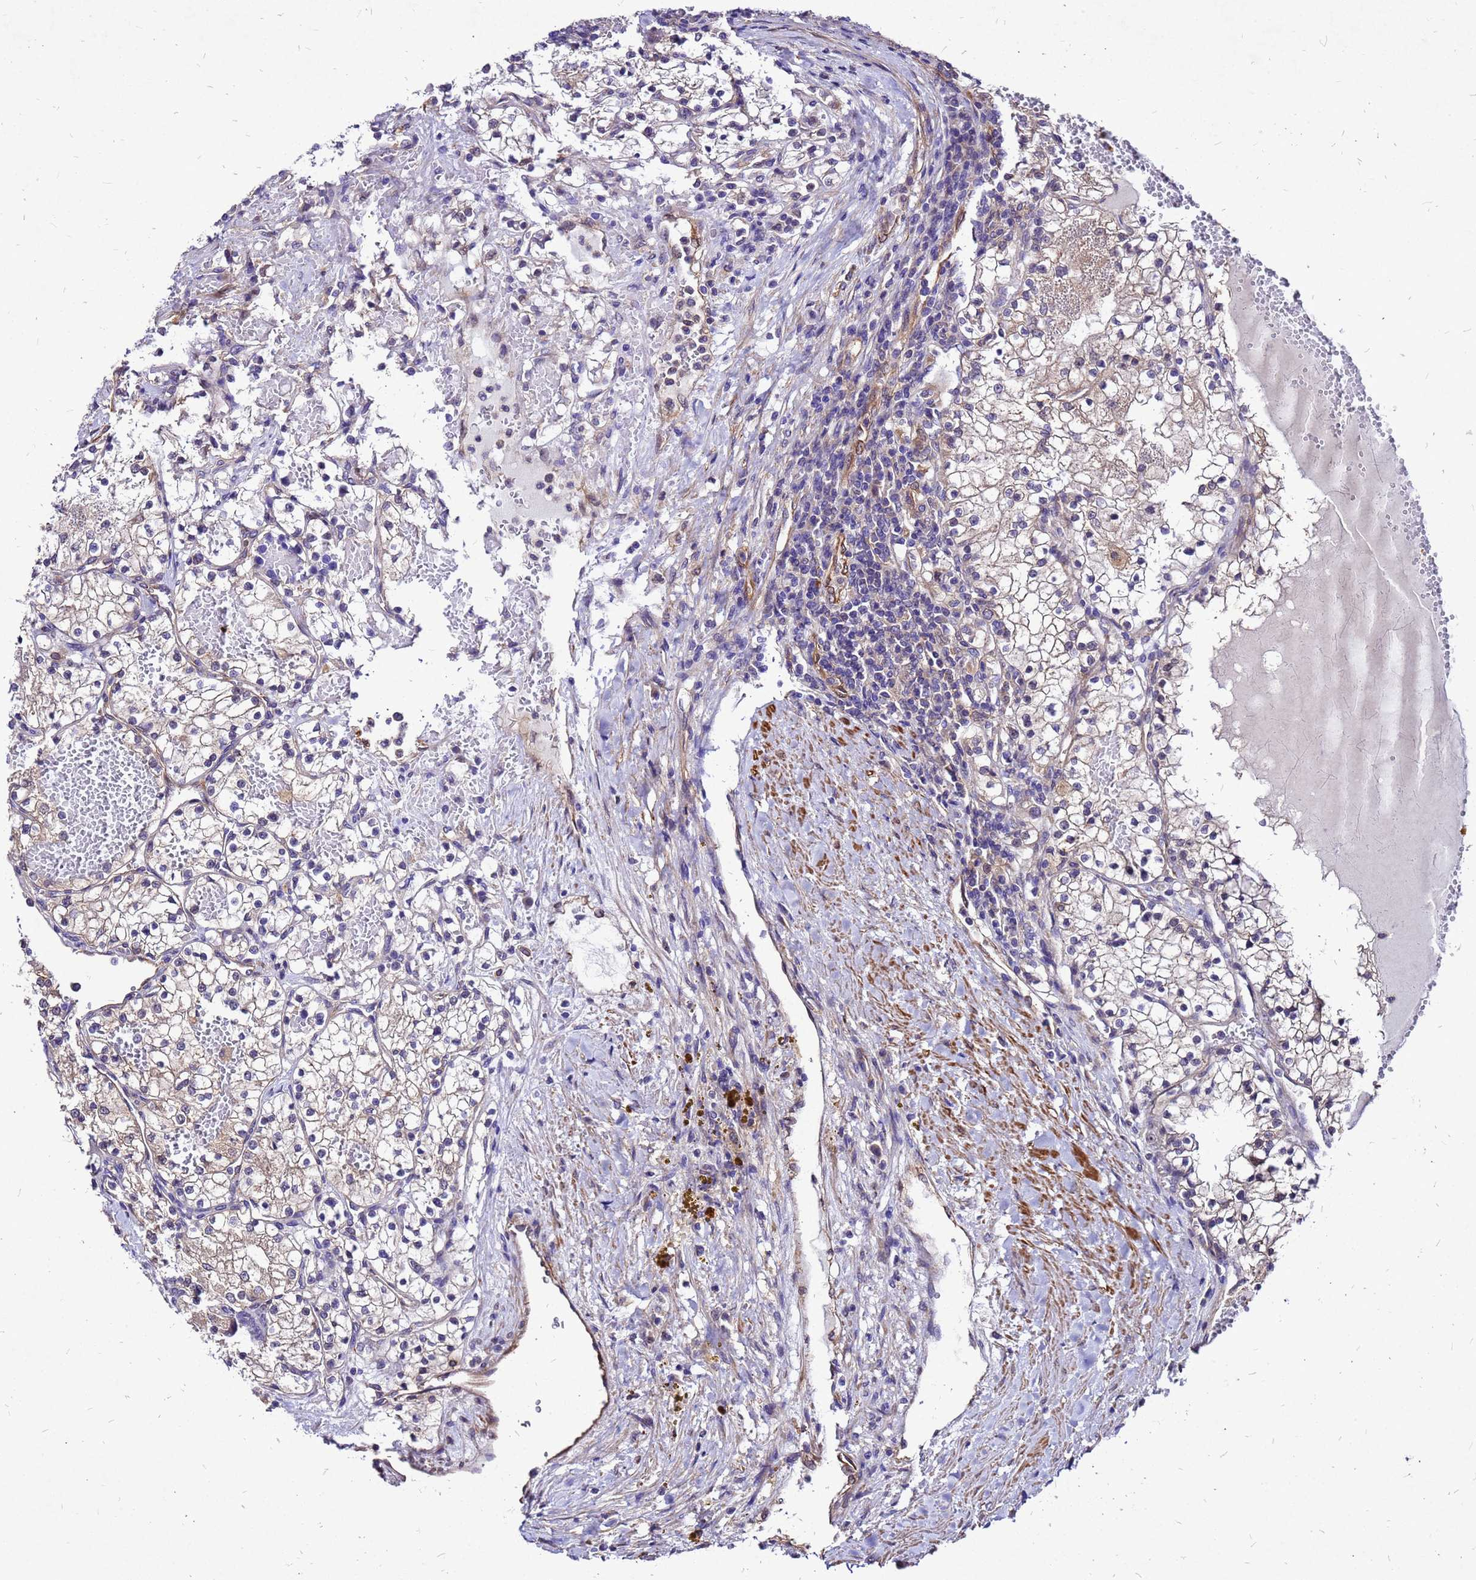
{"staining": {"intensity": "weak", "quantity": "<25%", "location": "cytoplasmic/membranous"}, "tissue": "renal cancer", "cell_type": "Tumor cells", "image_type": "cancer", "snomed": [{"axis": "morphology", "description": "Normal tissue, NOS"}, {"axis": "morphology", "description": "Adenocarcinoma, NOS"}, {"axis": "topography", "description": "Kidney"}], "caption": "A histopathology image of human adenocarcinoma (renal) is negative for staining in tumor cells. (Brightfield microscopy of DAB immunohistochemistry at high magnification).", "gene": "DUSP23", "patient": {"sex": "male", "age": 68}}